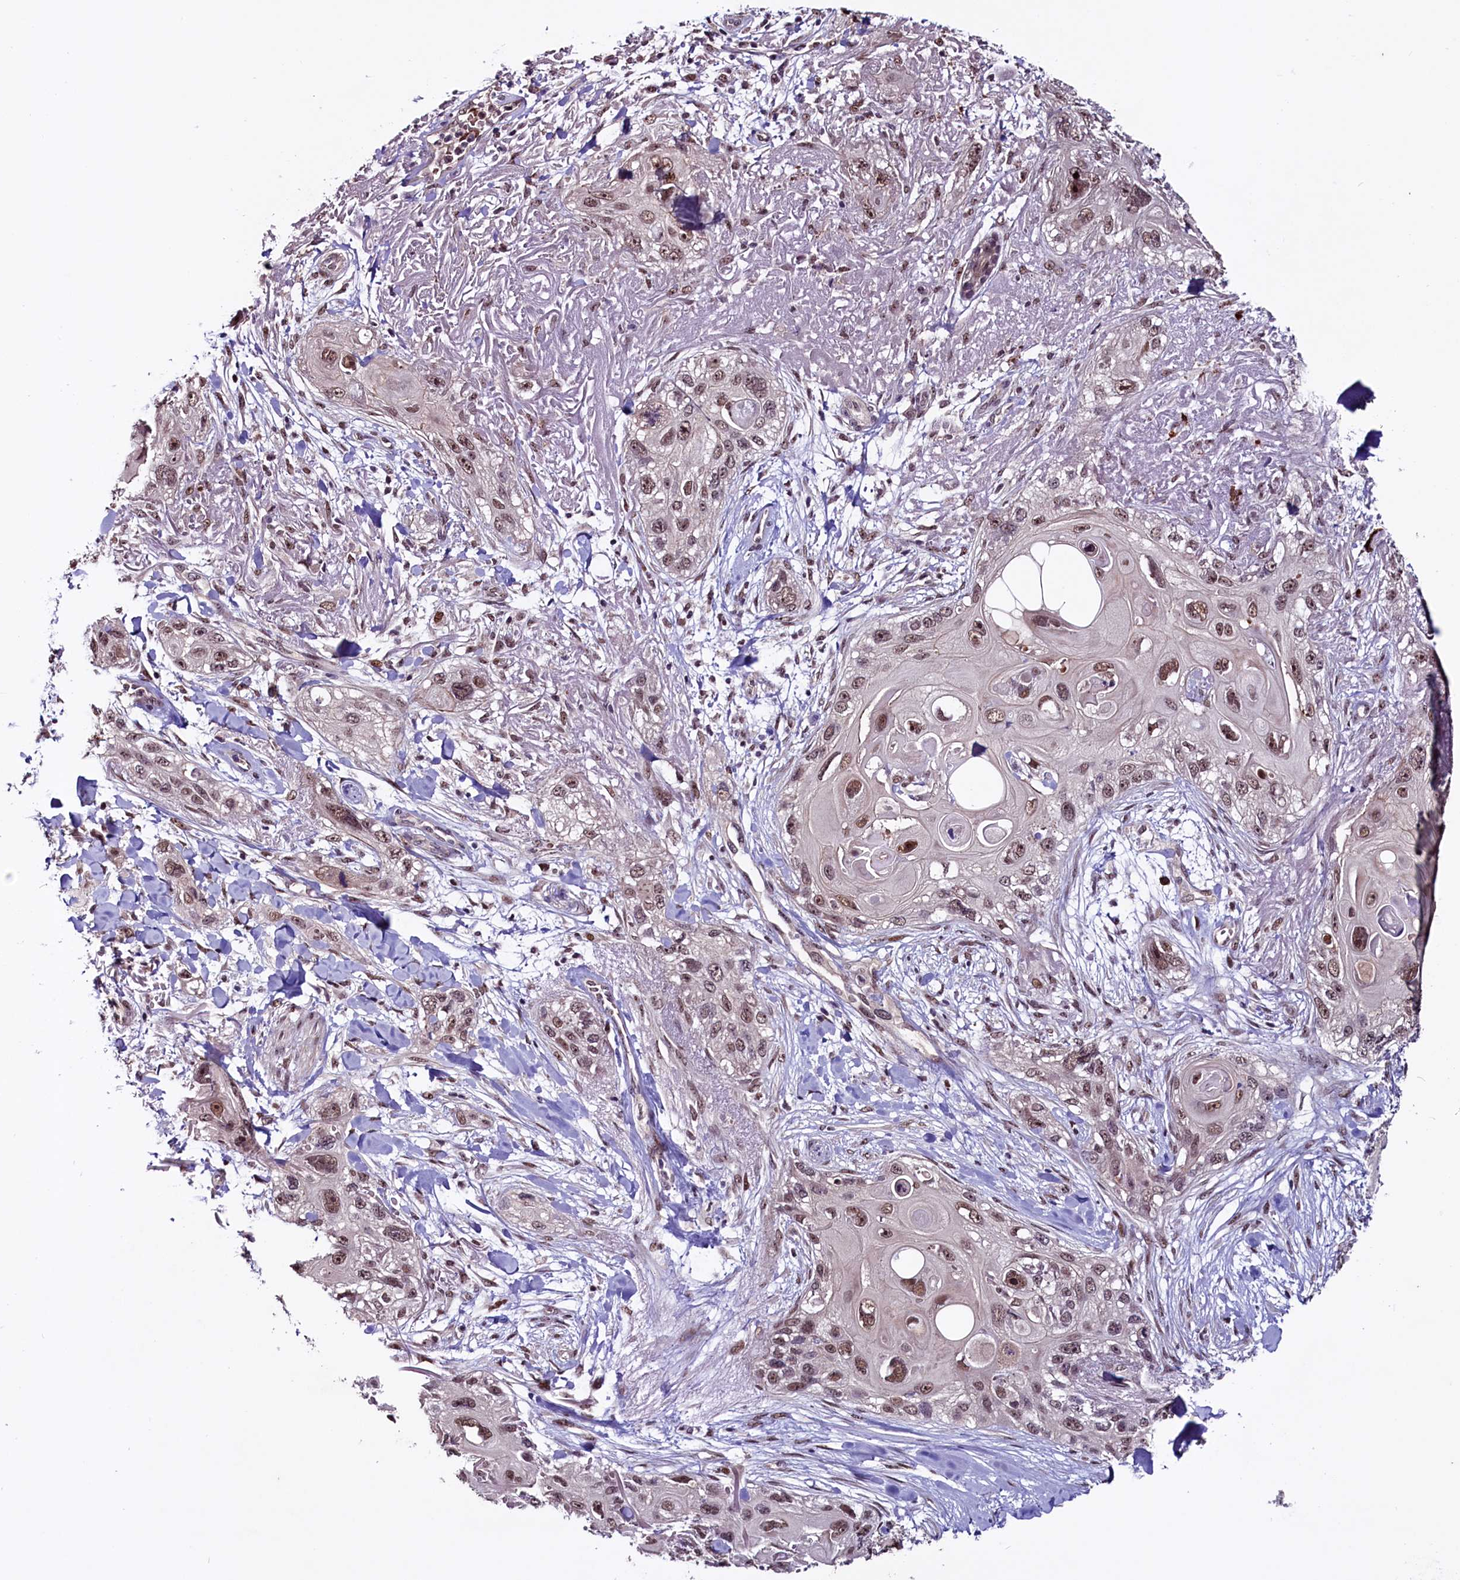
{"staining": {"intensity": "moderate", "quantity": ">75%", "location": "nuclear"}, "tissue": "skin cancer", "cell_type": "Tumor cells", "image_type": "cancer", "snomed": [{"axis": "morphology", "description": "Normal tissue, NOS"}, {"axis": "morphology", "description": "Squamous cell carcinoma, NOS"}, {"axis": "topography", "description": "Skin"}], "caption": "This is a micrograph of IHC staining of skin squamous cell carcinoma, which shows moderate positivity in the nuclear of tumor cells.", "gene": "RNMT", "patient": {"sex": "male", "age": 72}}